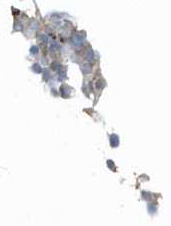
{"staining": {"intensity": "moderate", "quantity": "25%-75%", "location": "cytoplasmic/membranous"}, "tissue": "bone marrow", "cell_type": "Hematopoietic cells", "image_type": "normal", "snomed": [{"axis": "morphology", "description": "Normal tissue, NOS"}, {"axis": "morphology", "description": "Inflammation, NOS"}, {"axis": "topography", "description": "Bone marrow"}], "caption": "Moderate cytoplasmic/membranous protein positivity is identified in approximately 25%-75% of hematopoietic cells in bone marrow. Using DAB (3,3'-diaminobenzidine) (brown) and hematoxylin (blue) stains, captured at high magnification using brightfield microscopy.", "gene": "ZBTB8A", "patient": {"sex": "male", "age": 21}}